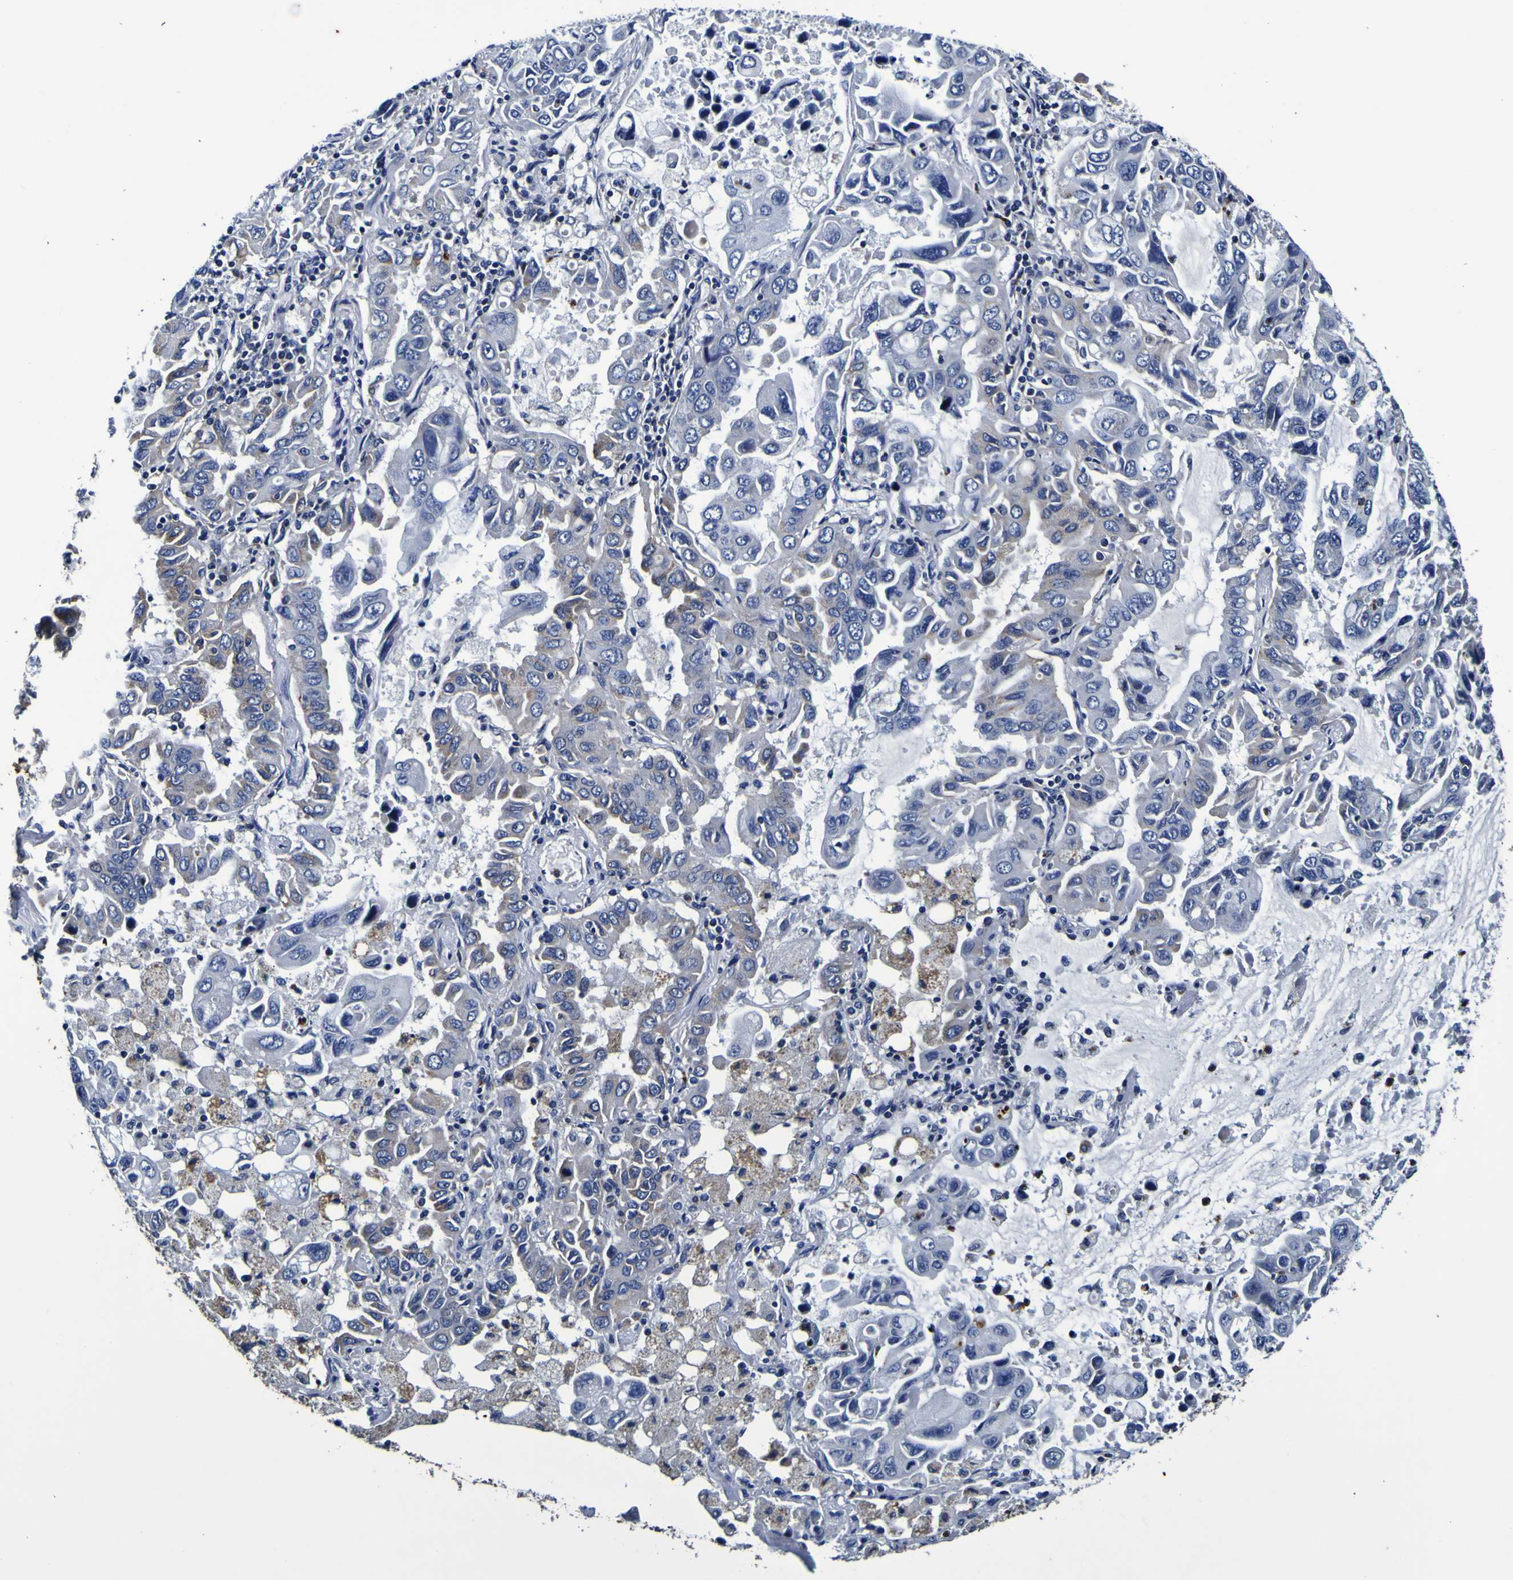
{"staining": {"intensity": "negative", "quantity": "none", "location": "none"}, "tissue": "lung cancer", "cell_type": "Tumor cells", "image_type": "cancer", "snomed": [{"axis": "morphology", "description": "Adenocarcinoma, NOS"}, {"axis": "topography", "description": "Lung"}], "caption": "Tumor cells are negative for protein expression in human lung cancer. Nuclei are stained in blue.", "gene": "PANK4", "patient": {"sex": "male", "age": 64}}